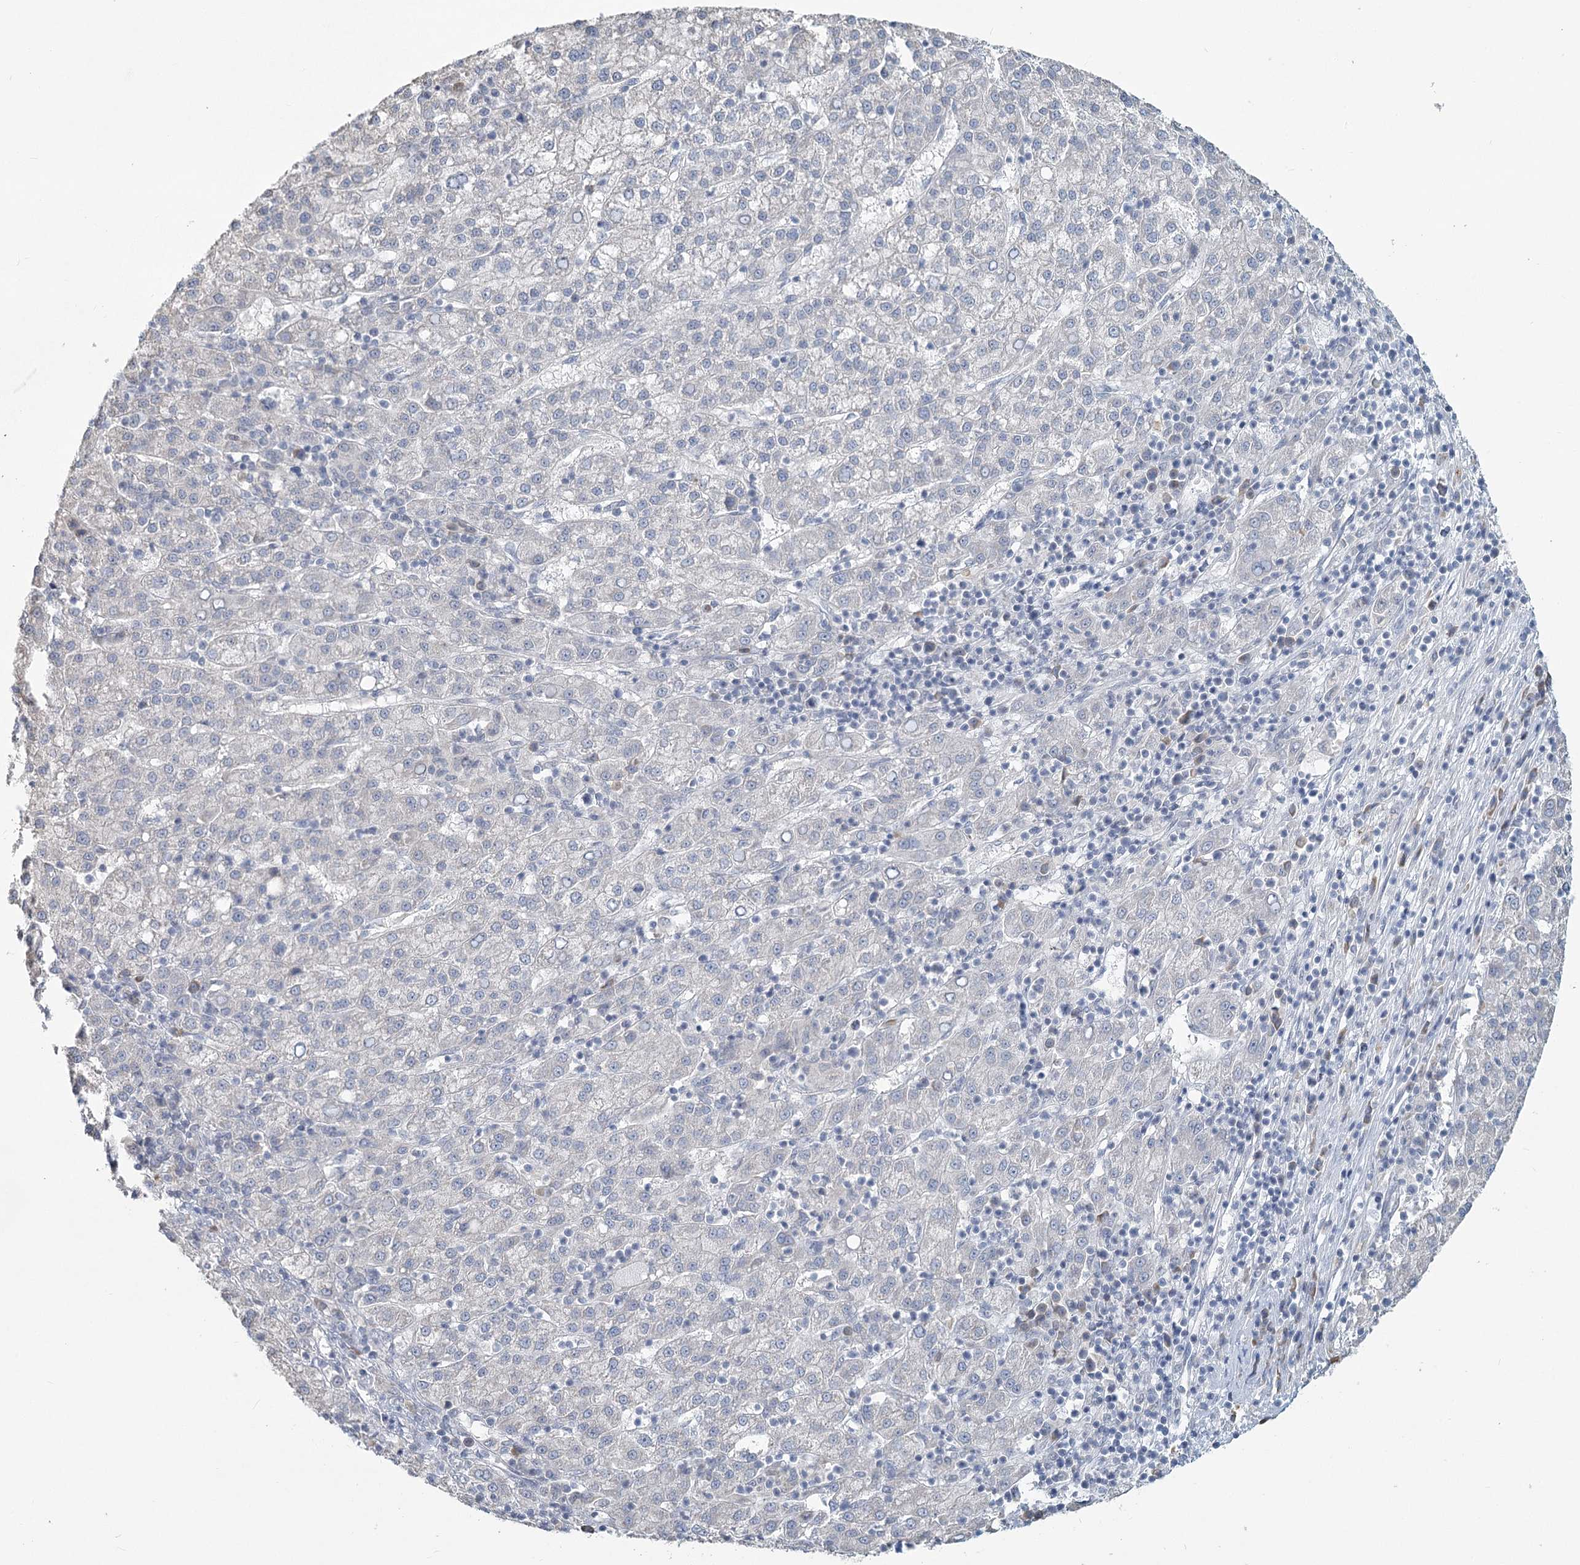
{"staining": {"intensity": "negative", "quantity": "none", "location": "none"}, "tissue": "liver cancer", "cell_type": "Tumor cells", "image_type": "cancer", "snomed": [{"axis": "morphology", "description": "Carcinoma, Hepatocellular, NOS"}, {"axis": "topography", "description": "Liver"}], "caption": "Immunohistochemistry (IHC) histopathology image of hepatocellular carcinoma (liver) stained for a protein (brown), which demonstrates no expression in tumor cells. Nuclei are stained in blue.", "gene": "SLC9A3", "patient": {"sex": "female", "age": 58}}